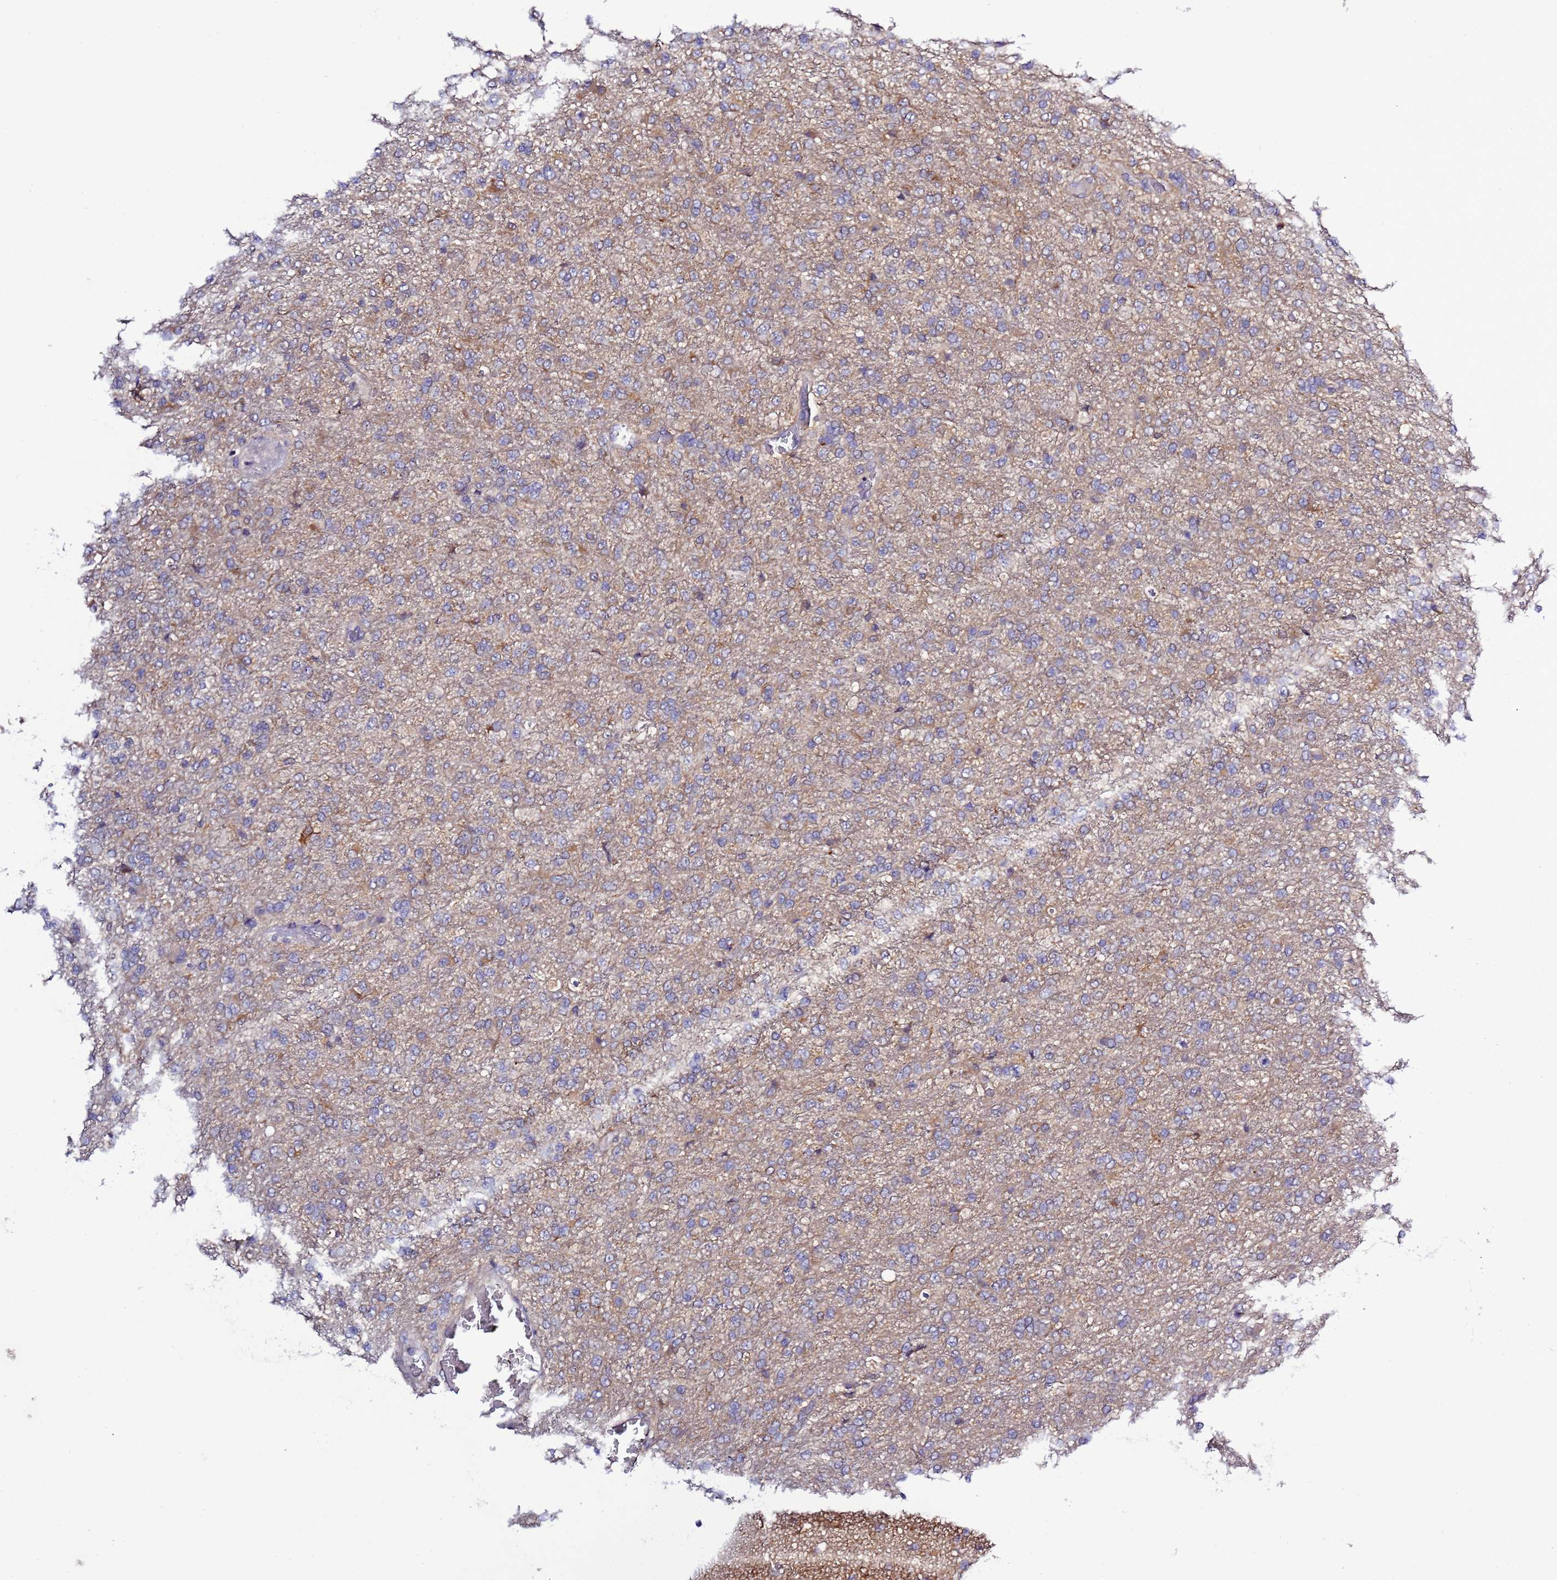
{"staining": {"intensity": "weak", "quantity": "<25%", "location": "cytoplasmic/membranous"}, "tissue": "glioma", "cell_type": "Tumor cells", "image_type": "cancer", "snomed": [{"axis": "morphology", "description": "Glioma, malignant, High grade"}, {"axis": "topography", "description": "Brain"}], "caption": "Histopathology image shows no protein staining in tumor cells of glioma tissue.", "gene": "SPCS1", "patient": {"sex": "male", "age": 33}}